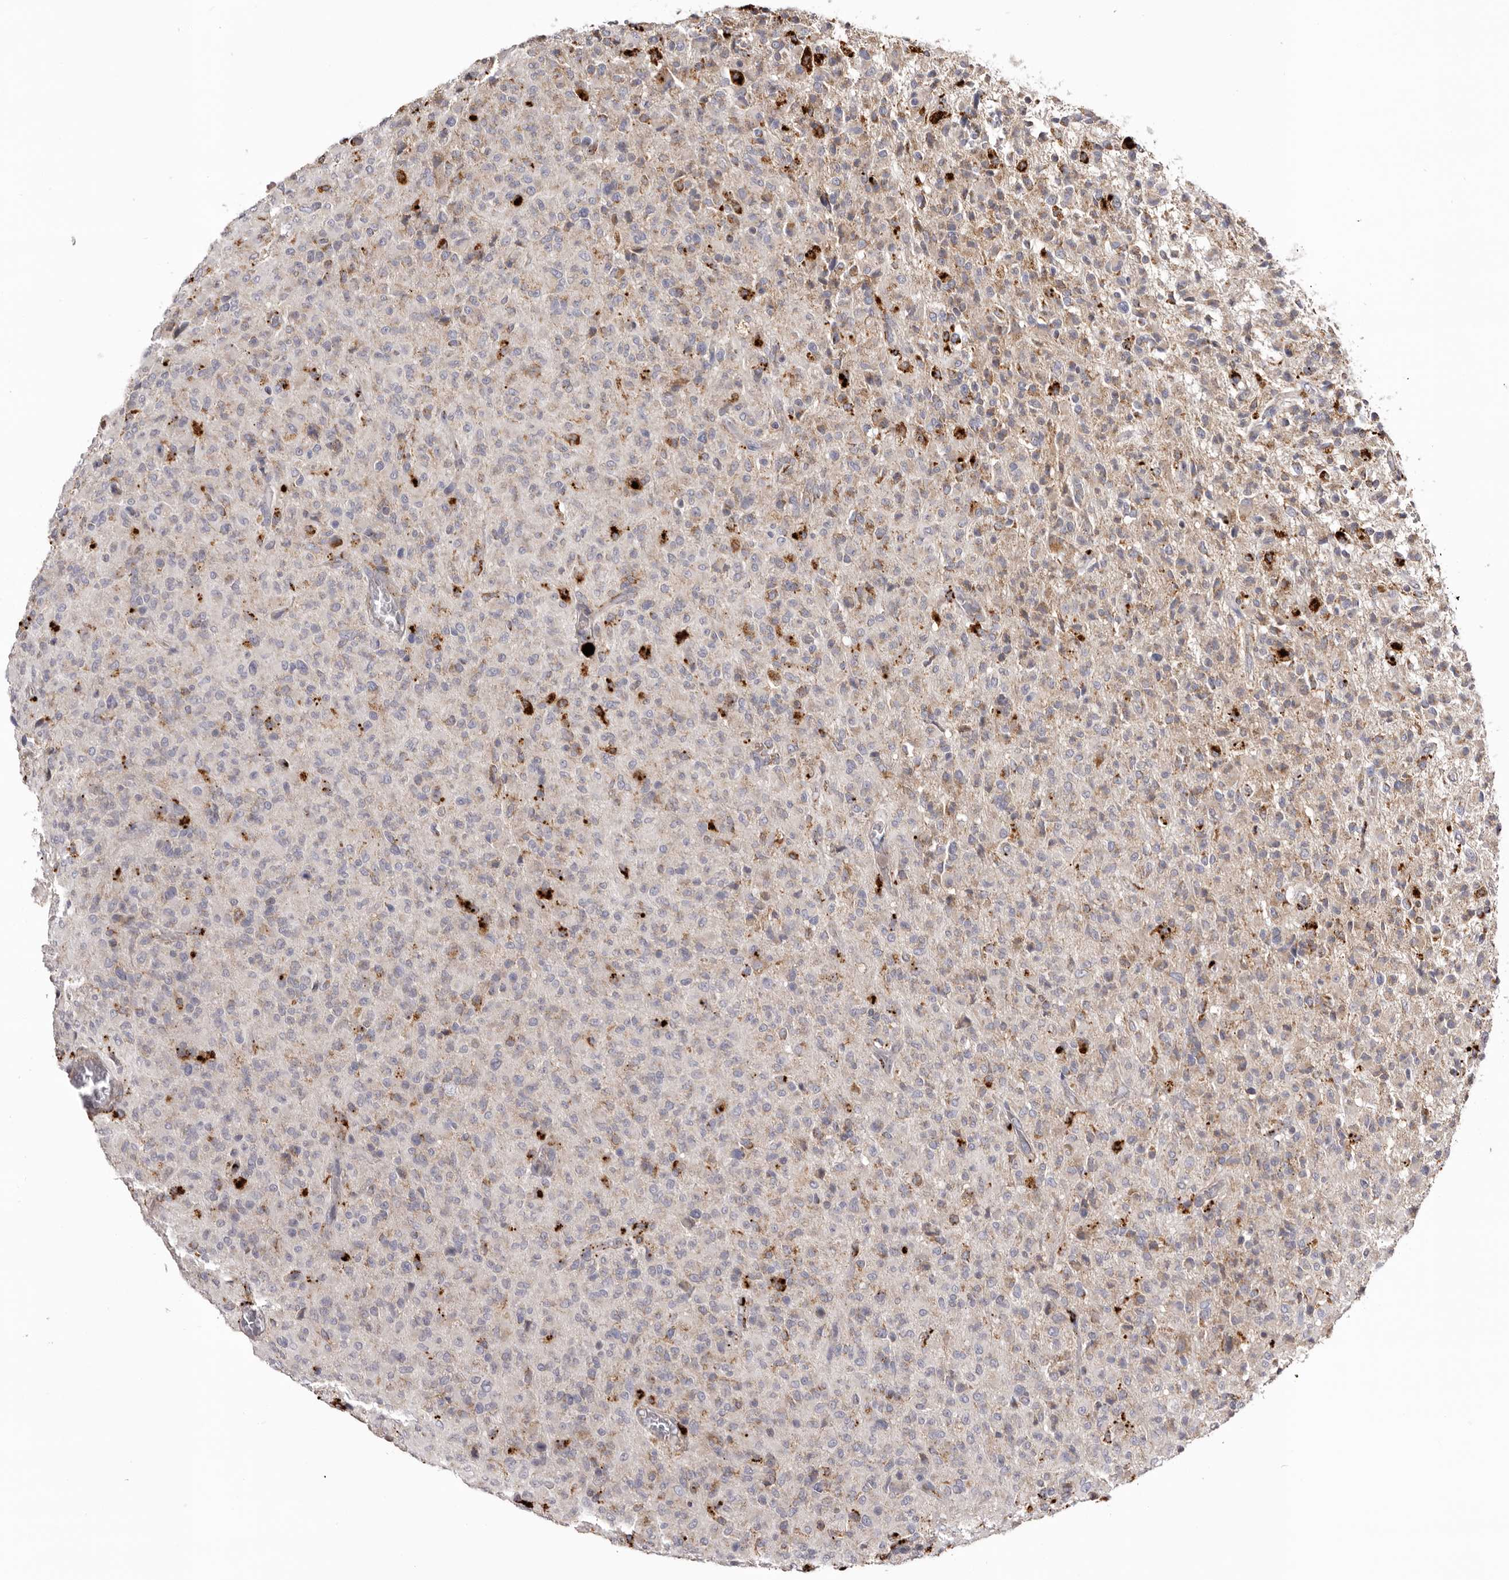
{"staining": {"intensity": "moderate", "quantity": "25%-75%", "location": "cytoplasmic/membranous"}, "tissue": "glioma", "cell_type": "Tumor cells", "image_type": "cancer", "snomed": [{"axis": "morphology", "description": "Glioma, malignant, High grade"}, {"axis": "topography", "description": "Brain"}], "caption": "A high-resolution photomicrograph shows IHC staining of malignant glioma (high-grade), which exhibits moderate cytoplasmic/membranous positivity in approximately 25%-75% of tumor cells.", "gene": "MECR", "patient": {"sex": "female", "age": 57}}